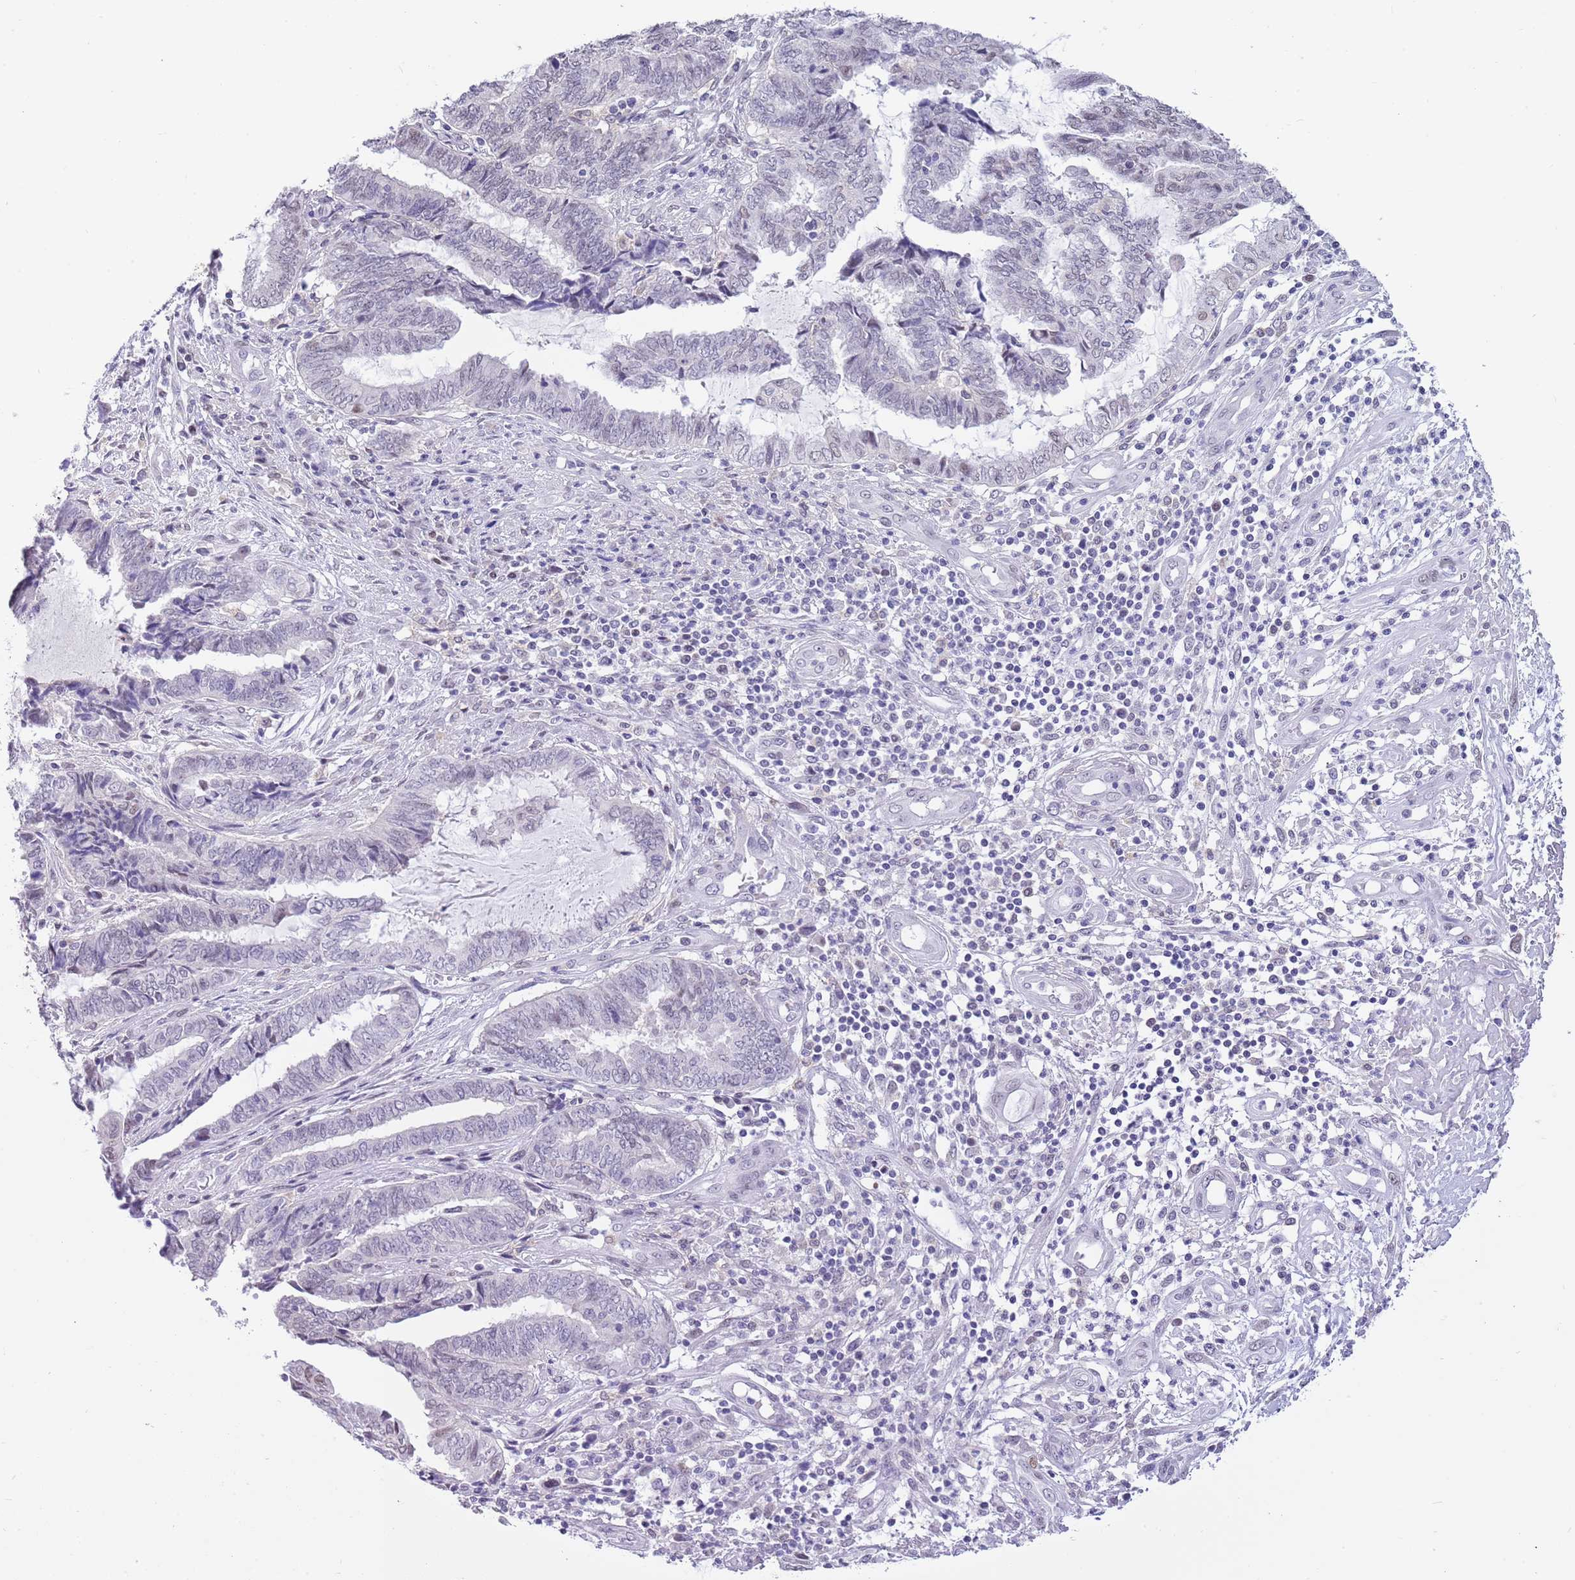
{"staining": {"intensity": "negative", "quantity": "none", "location": "none"}, "tissue": "endometrial cancer", "cell_type": "Tumor cells", "image_type": "cancer", "snomed": [{"axis": "morphology", "description": "Adenocarcinoma, NOS"}, {"axis": "topography", "description": "Uterus"}, {"axis": "topography", "description": "Endometrium"}], "caption": "High magnification brightfield microscopy of adenocarcinoma (endometrial) stained with DAB (3,3'-diaminobenzidine) (brown) and counterstained with hematoxylin (blue): tumor cells show no significant expression. (DAB immunohistochemistry (IHC) with hematoxylin counter stain).", "gene": "PPP1R17", "patient": {"sex": "female", "age": 70}}